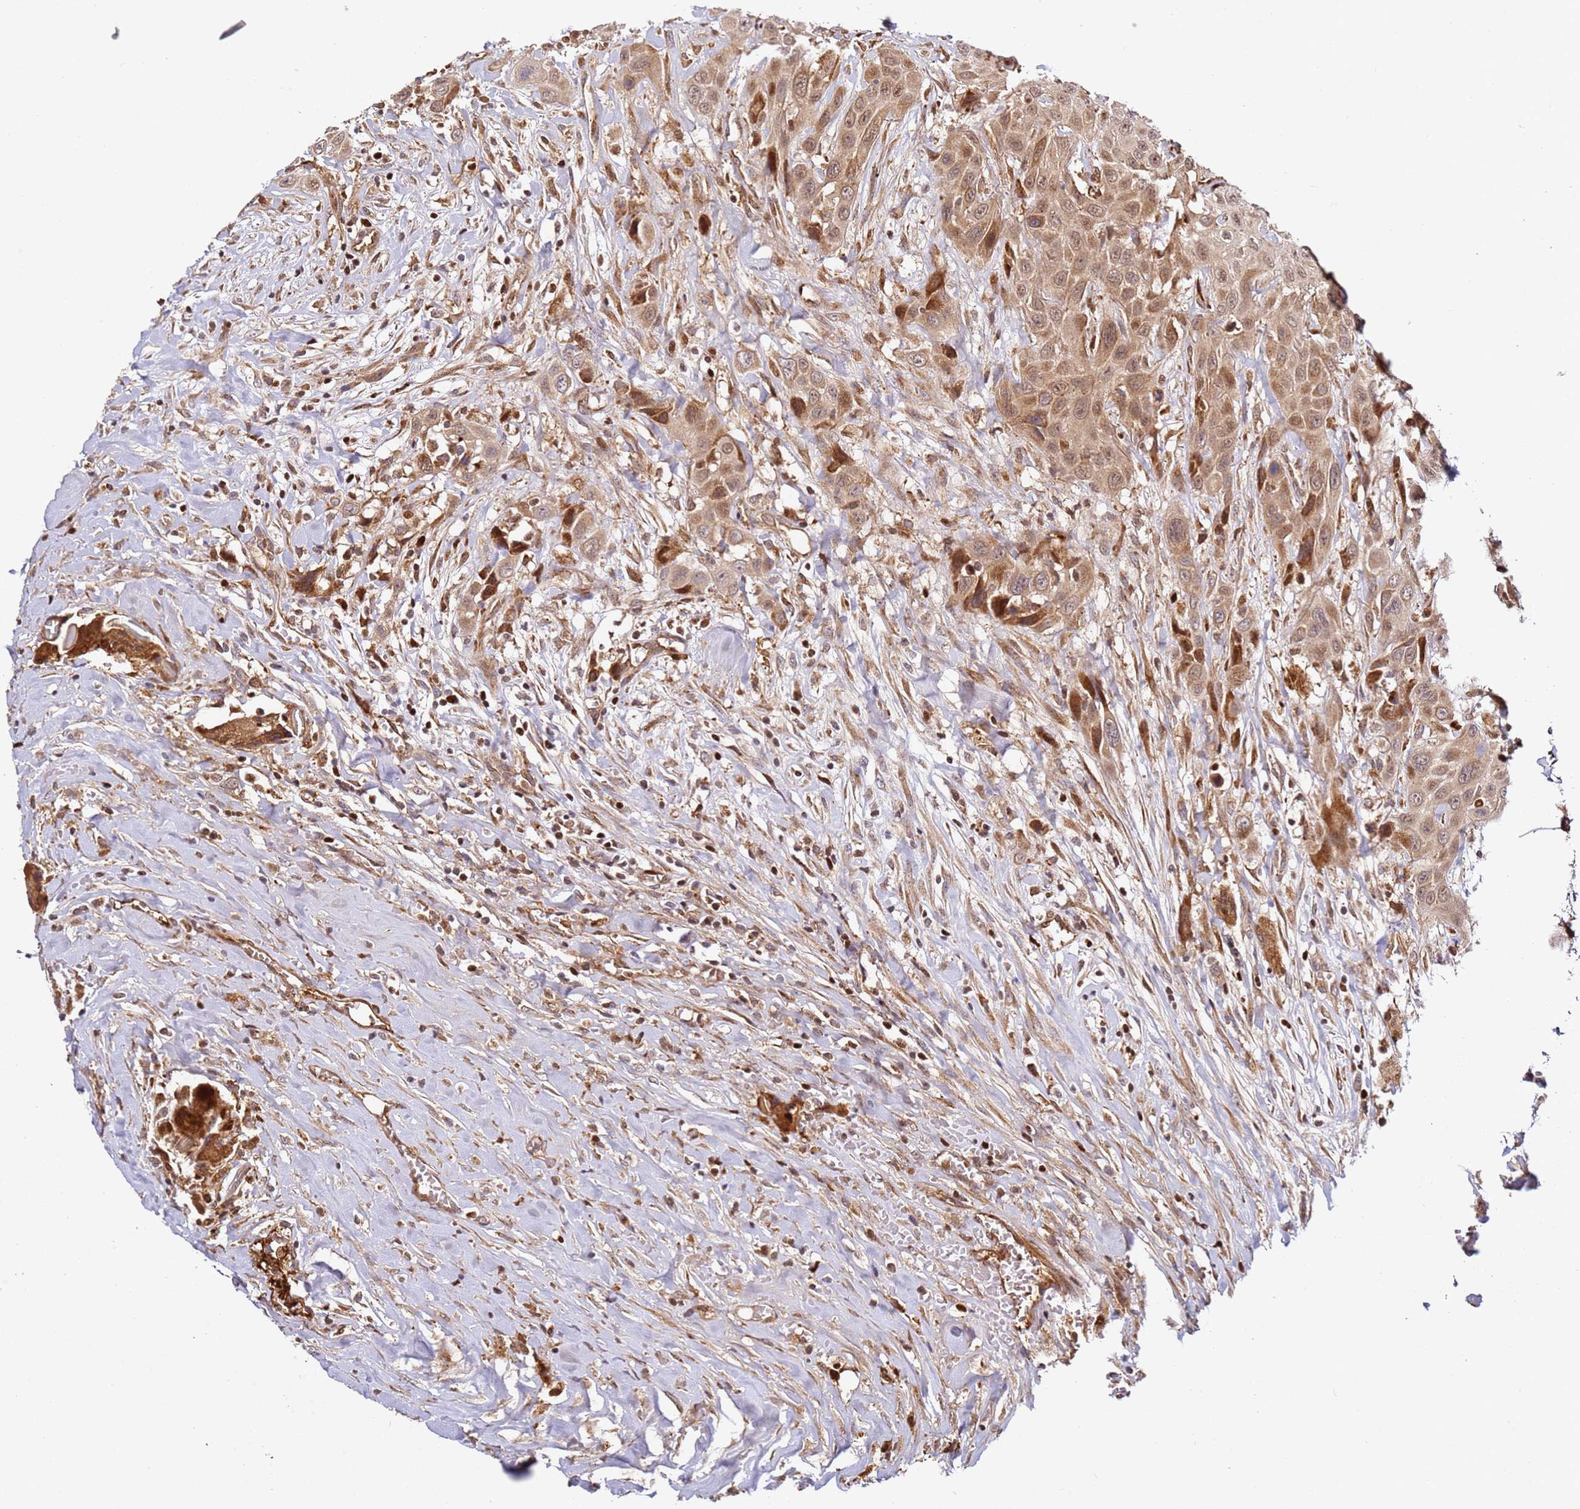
{"staining": {"intensity": "moderate", "quantity": ">75%", "location": "cytoplasmic/membranous,nuclear"}, "tissue": "head and neck cancer", "cell_type": "Tumor cells", "image_type": "cancer", "snomed": [{"axis": "morphology", "description": "Squamous cell carcinoma, NOS"}, {"axis": "topography", "description": "Head-Neck"}], "caption": "This is a micrograph of immunohistochemistry (IHC) staining of head and neck cancer, which shows moderate staining in the cytoplasmic/membranous and nuclear of tumor cells.", "gene": "SMOX", "patient": {"sex": "male", "age": 81}}